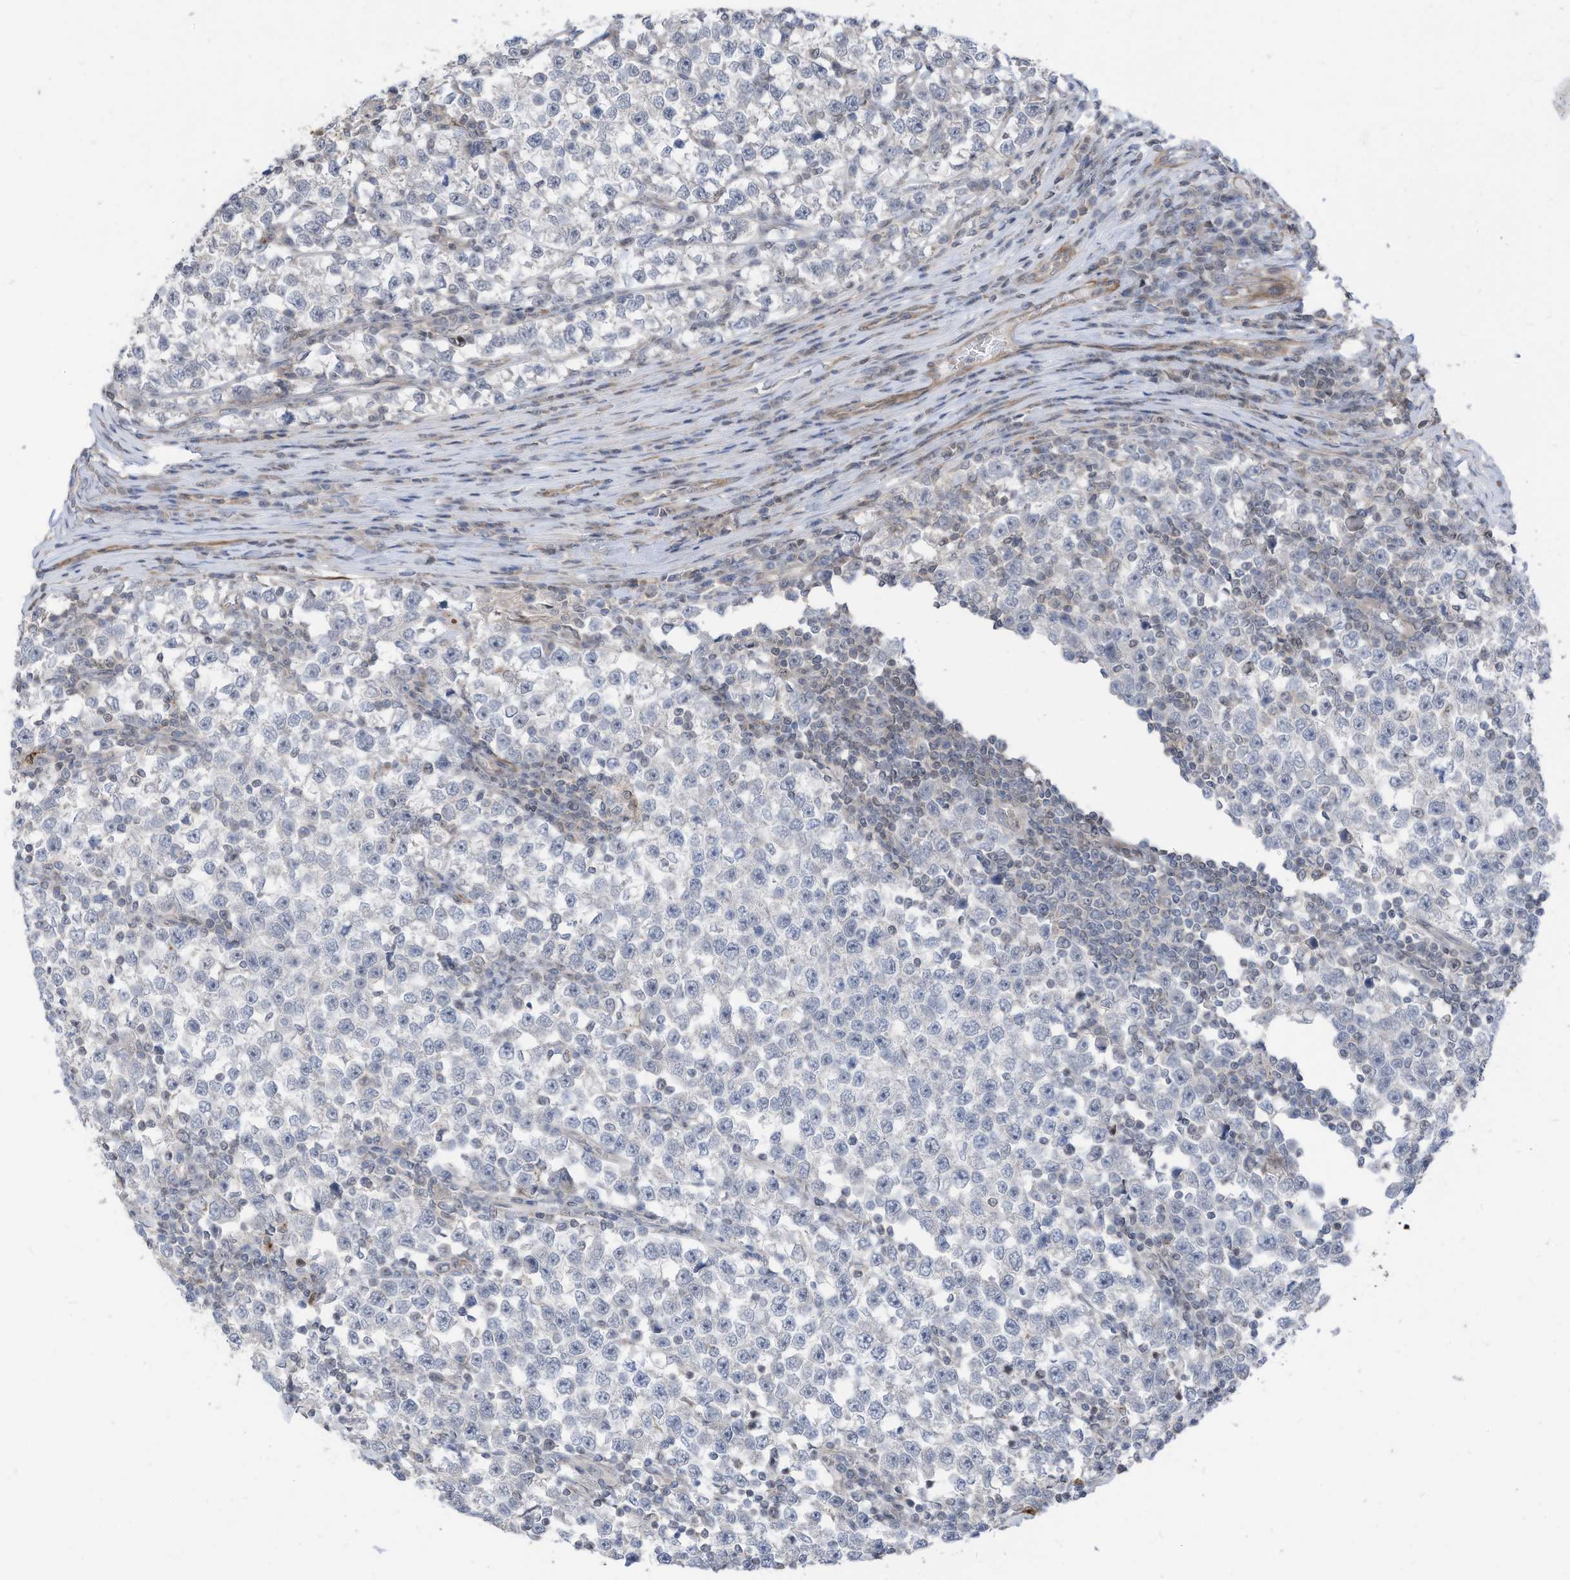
{"staining": {"intensity": "negative", "quantity": "none", "location": "none"}, "tissue": "testis cancer", "cell_type": "Tumor cells", "image_type": "cancer", "snomed": [{"axis": "morphology", "description": "Normal tissue, NOS"}, {"axis": "morphology", "description": "Seminoma, NOS"}, {"axis": "topography", "description": "Testis"}], "caption": "An IHC image of seminoma (testis) is shown. There is no staining in tumor cells of seminoma (testis). The staining was performed using DAB to visualize the protein expression in brown, while the nuclei were stained in blue with hematoxylin (Magnification: 20x).", "gene": "GPATCH3", "patient": {"sex": "male", "age": 43}}